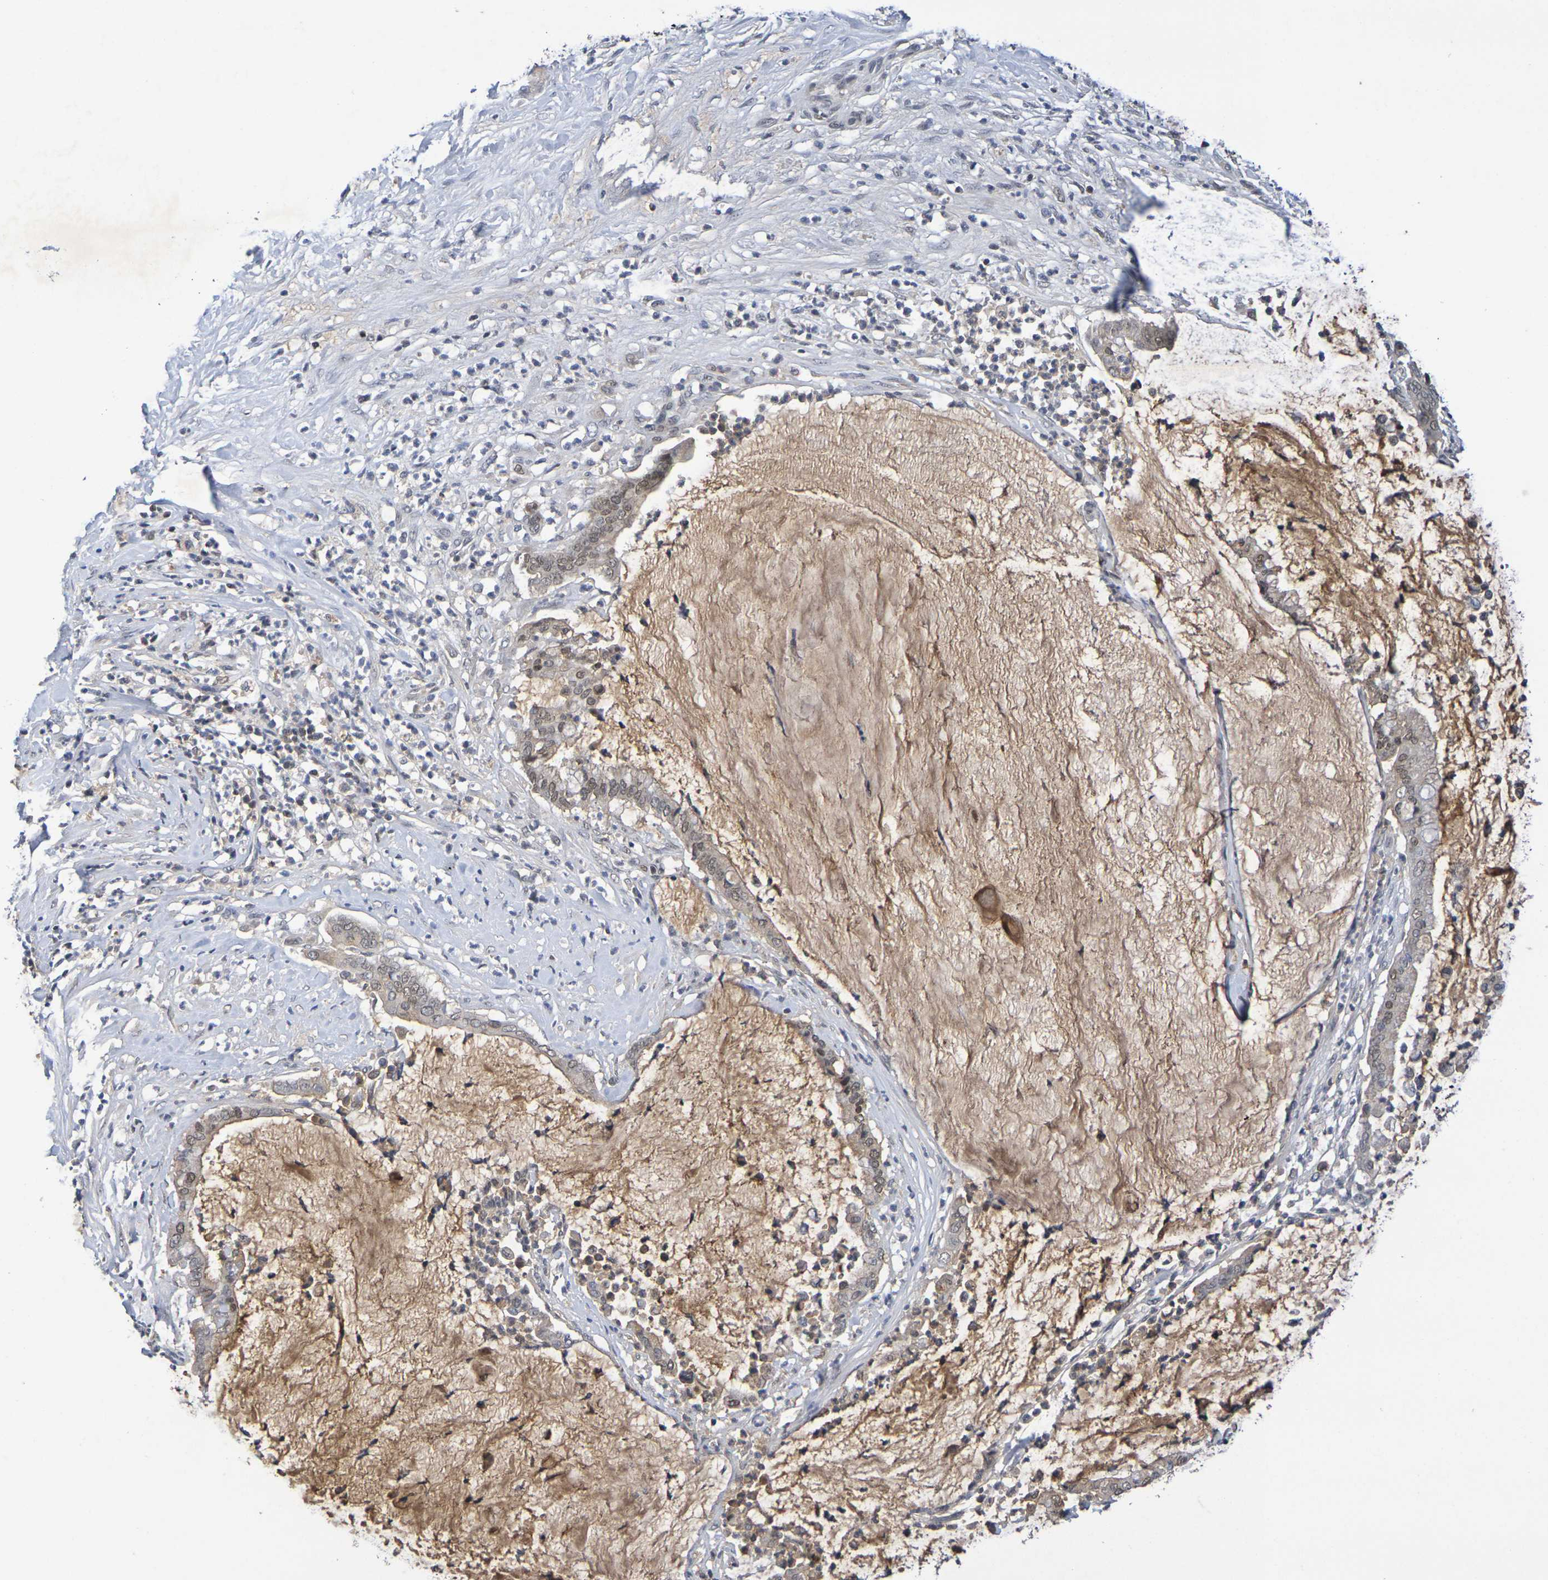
{"staining": {"intensity": "moderate", "quantity": ">75%", "location": "cytoplasmic/membranous,nuclear"}, "tissue": "pancreatic cancer", "cell_type": "Tumor cells", "image_type": "cancer", "snomed": [{"axis": "morphology", "description": "Adenocarcinoma, NOS"}, {"axis": "topography", "description": "Pancreas"}], "caption": "Adenocarcinoma (pancreatic) stained with IHC shows moderate cytoplasmic/membranous and nuclear staining in about >75% of tumor cells.", "gene": "TERF2", "patient": {"sex": "male", "age": 41}}